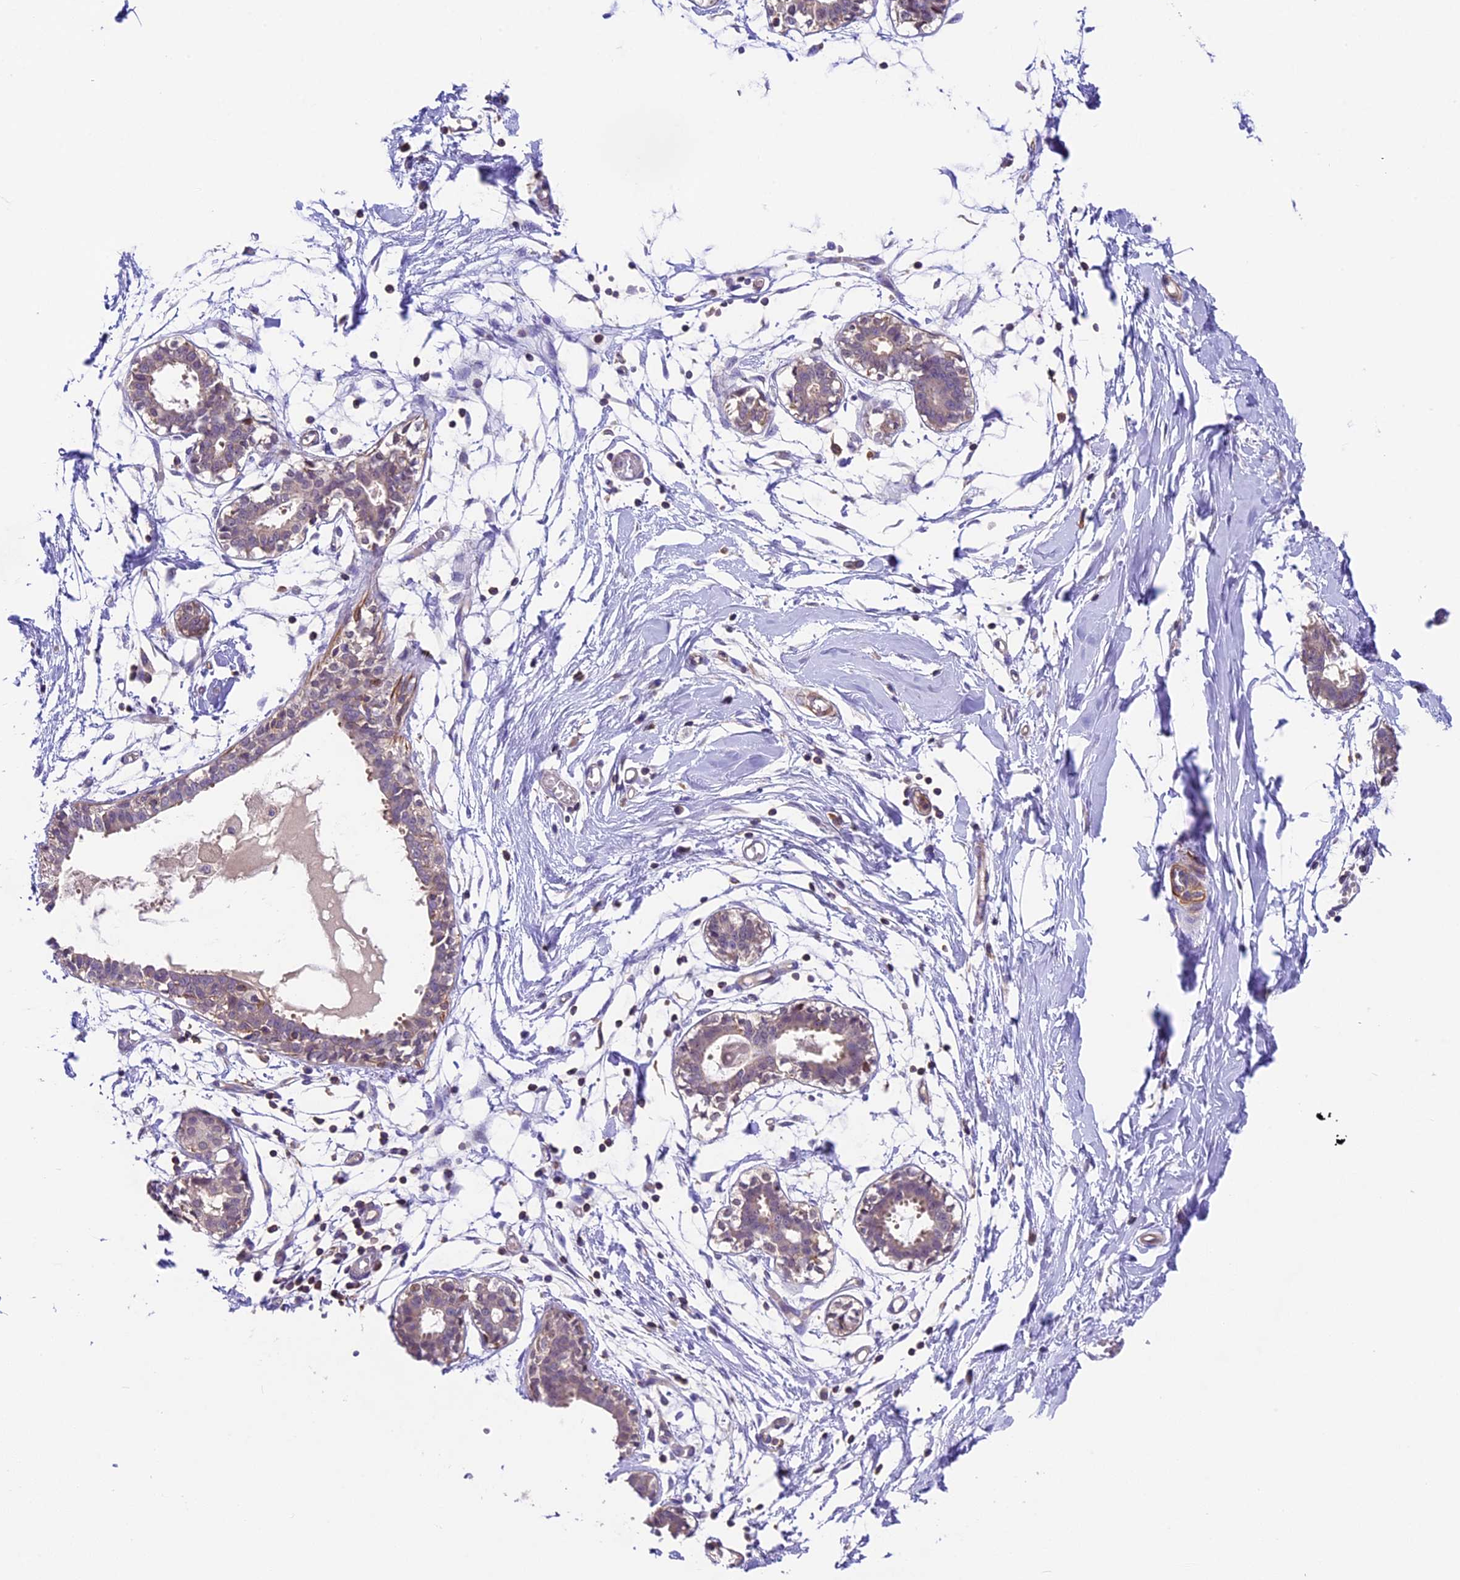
{"staining": {"intensity": "negative", "quantity": "none", "location": "none"}, "tissue": "breast", "cell_type": "Adipocytes", "image_type": "normal", "snomed": [{"axis": "morphology", "description": "Normal tissue, NOS"}, {"axis": "topography", "description": "Breast"}], "caption": "The immunohistochemistry photomicrograph has no significant expression in adipocytes of breast.", "gene": "TBC1D1", "patient": {"sex": "female", "age": 27}}